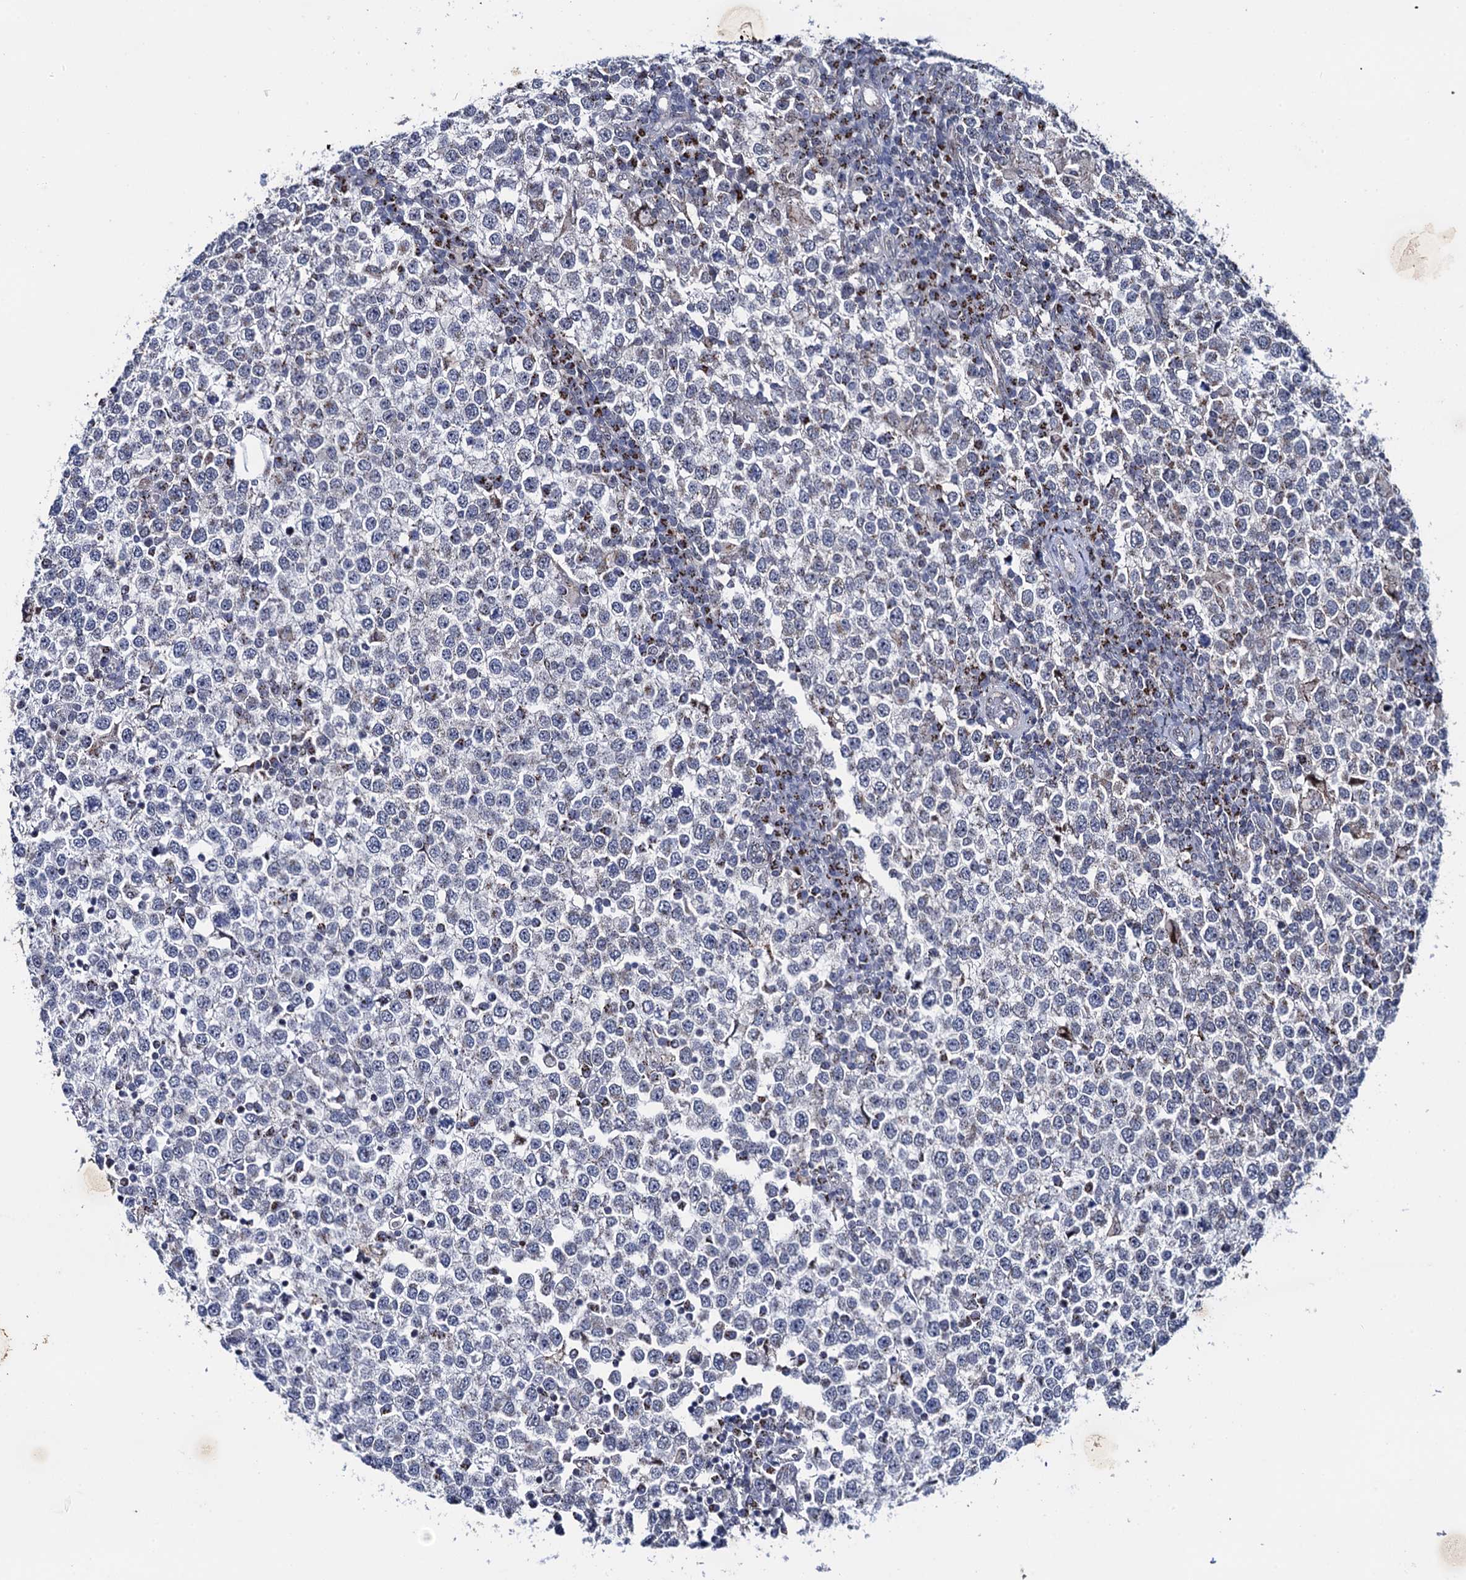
{"staining": {"intensity": "negative", "quantity": "none", "location": "none"}, "tissue": "testis cancer", "cell_type": "Tumor cells", "image_type": "cancer", "snomed": [{"axis": "morphology", "description": "Seminoma, NOS"}, {"axis": "topography", "description": "Testis"}], "caption": "Micrograph shows no significant protein staining in tumor cells of testis seminoma.", "gene": "THAP2", "patient": {"sex": "male", "age": 65}}